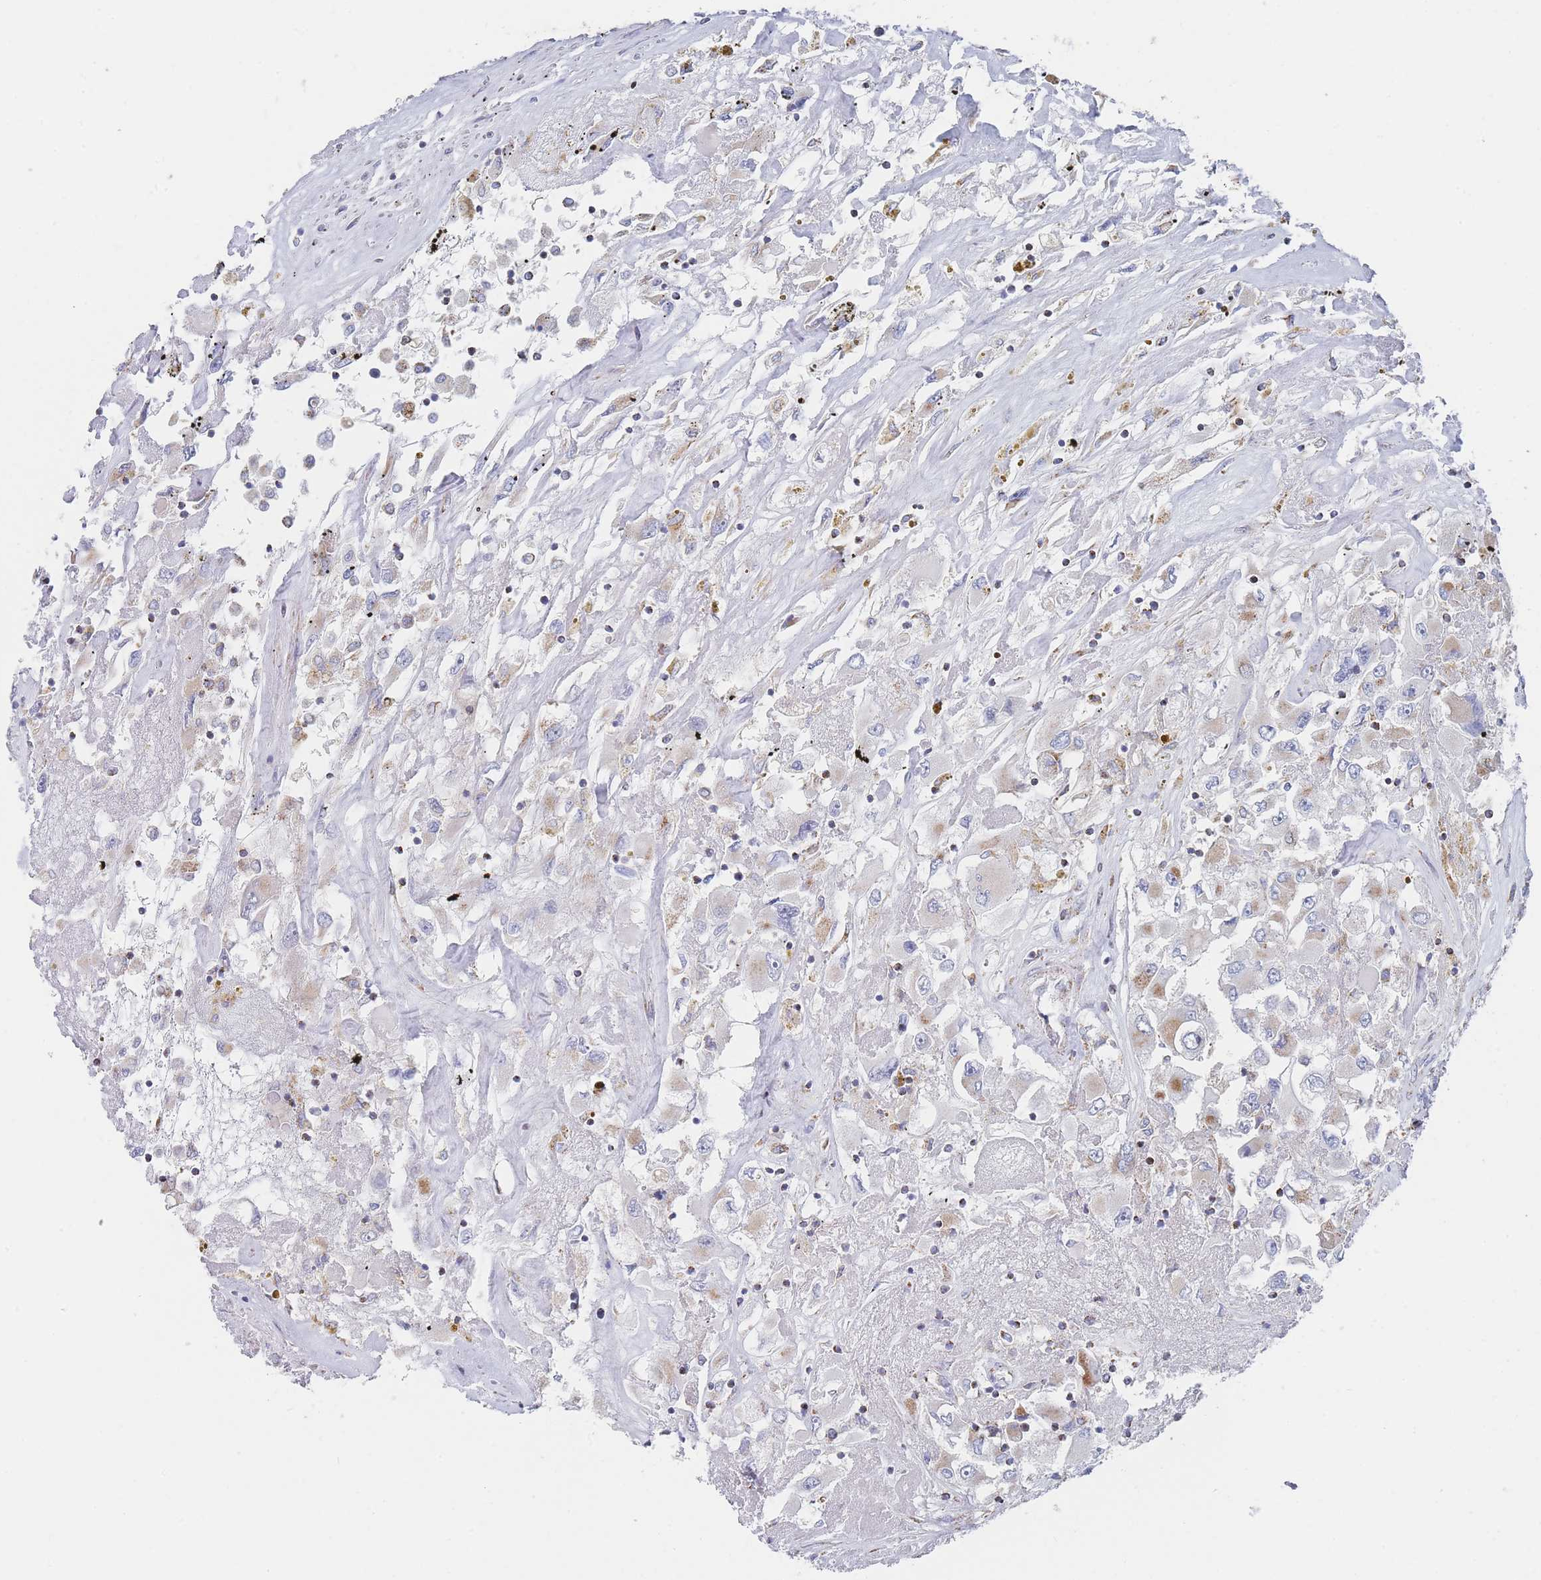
{"staining": {"intensity": "moderate", "quantity": "<25%", "location": "cytoplasmic/membranous"}, "tissue": "renal cancer", "cell_type": "Tumor cells", "image_type": "cancer", "snomed": [{"axis": "morphology", "description": "Adenocarcinoma, NOS"}, {"axis": "topography", "description": "Kidney"}], "caption": "Tumor cells show low levels of moderate cytoplasmic/membranous positivity in about <25% of cells in human renal adenocarcinoma.", "gene": "IKZF4", "patient": {"sex": "female", "age": 52}}